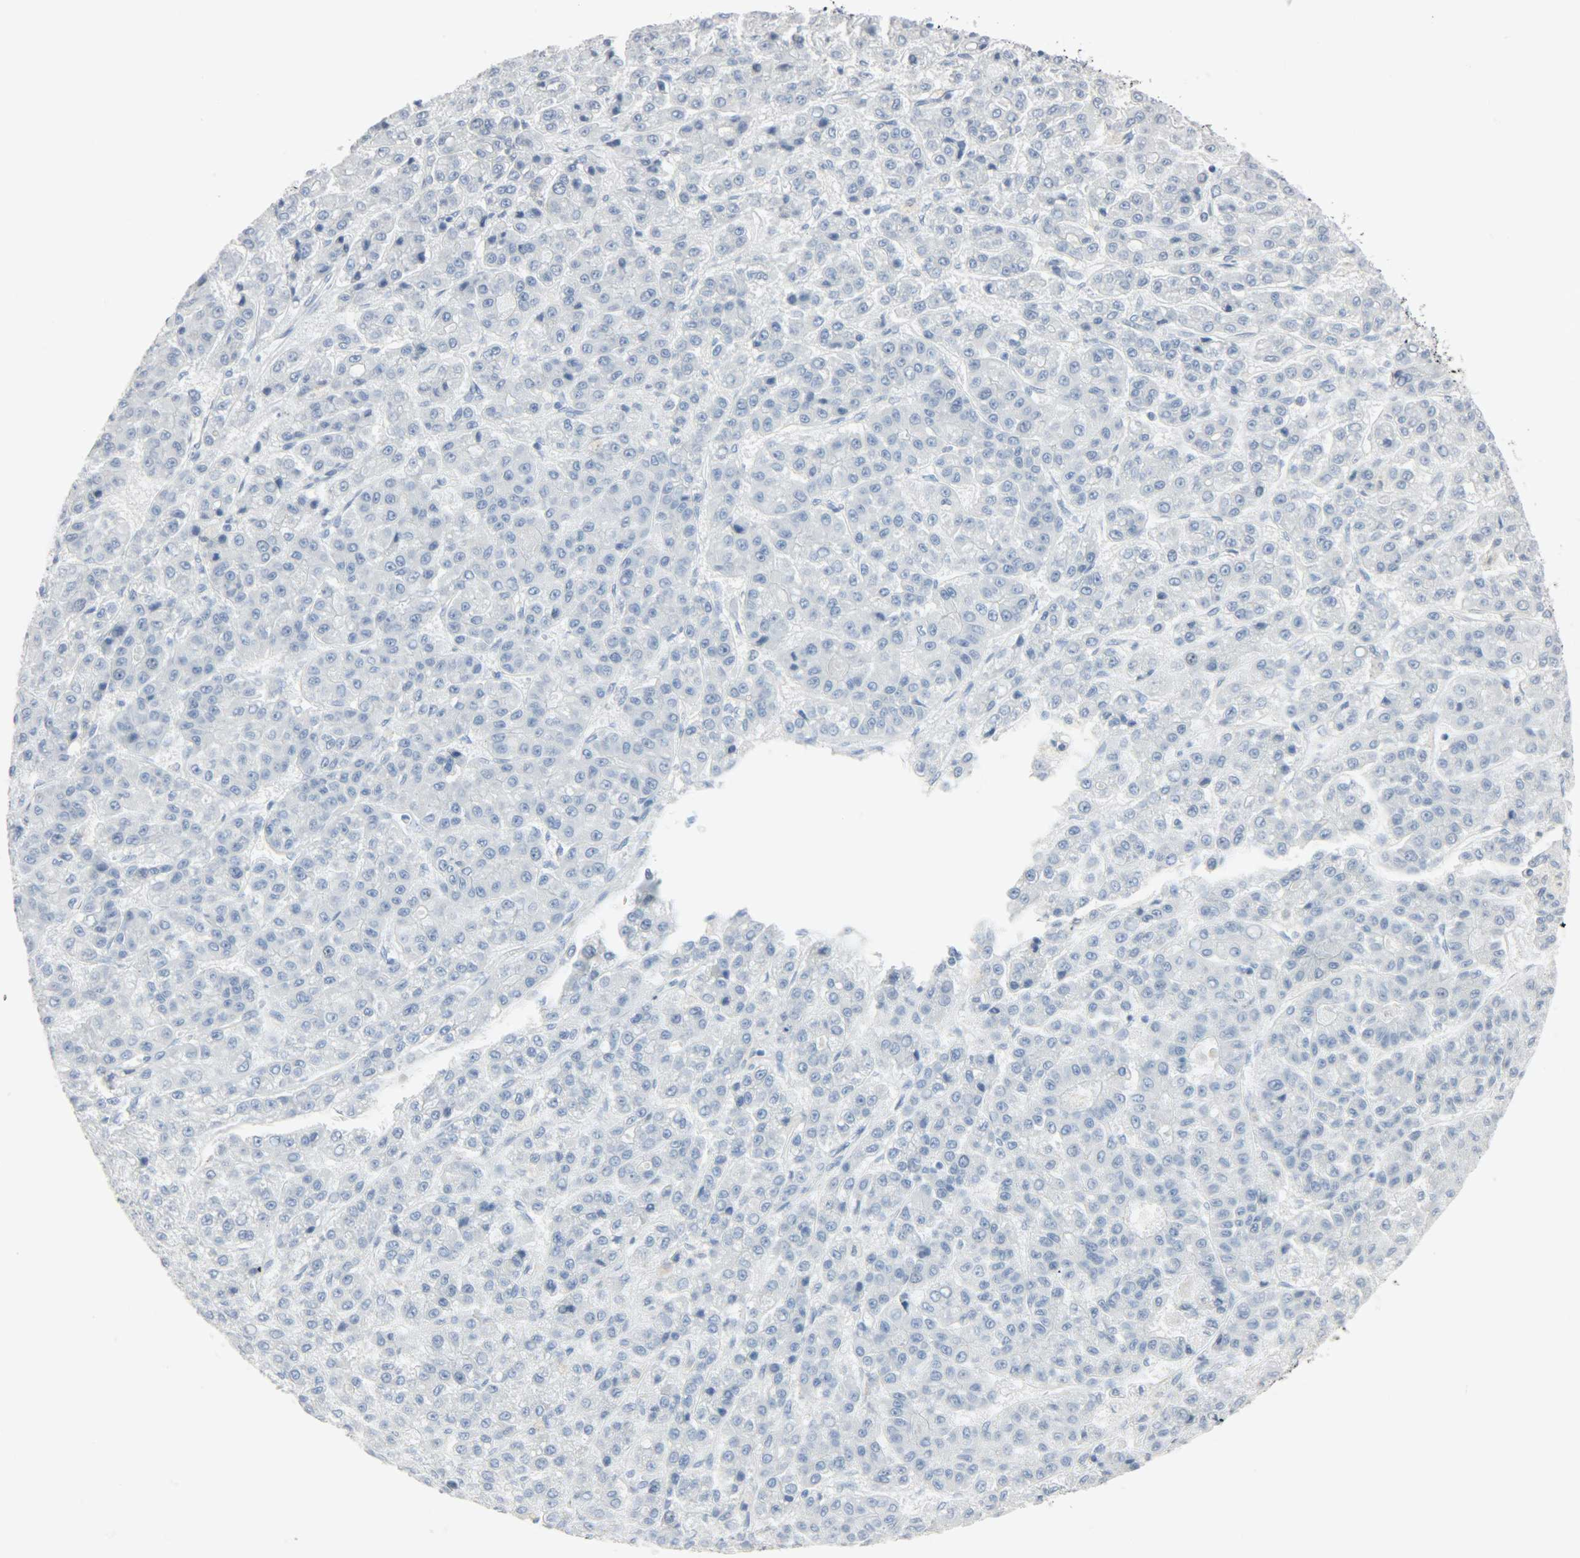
{"staining": {"intensity": "negative", "quantity": "none", "location": "none"}, "tissue": "liver cancer", "cell_type": "Tumor cells", "image_type": "cancer", "snomed": [{"axis": "morphology", "description": "Carcinoma, Hepatocellular, NOS"}, {"axis": "topography", "description": "Liver"}], "caption": "Liver hepatocellular carcinoma stained for a protein using immunohistochemistry demonstrates no positivity tumor cells.", "gene": "HELLS", "patient": {"sex": "male", "age": 70}}